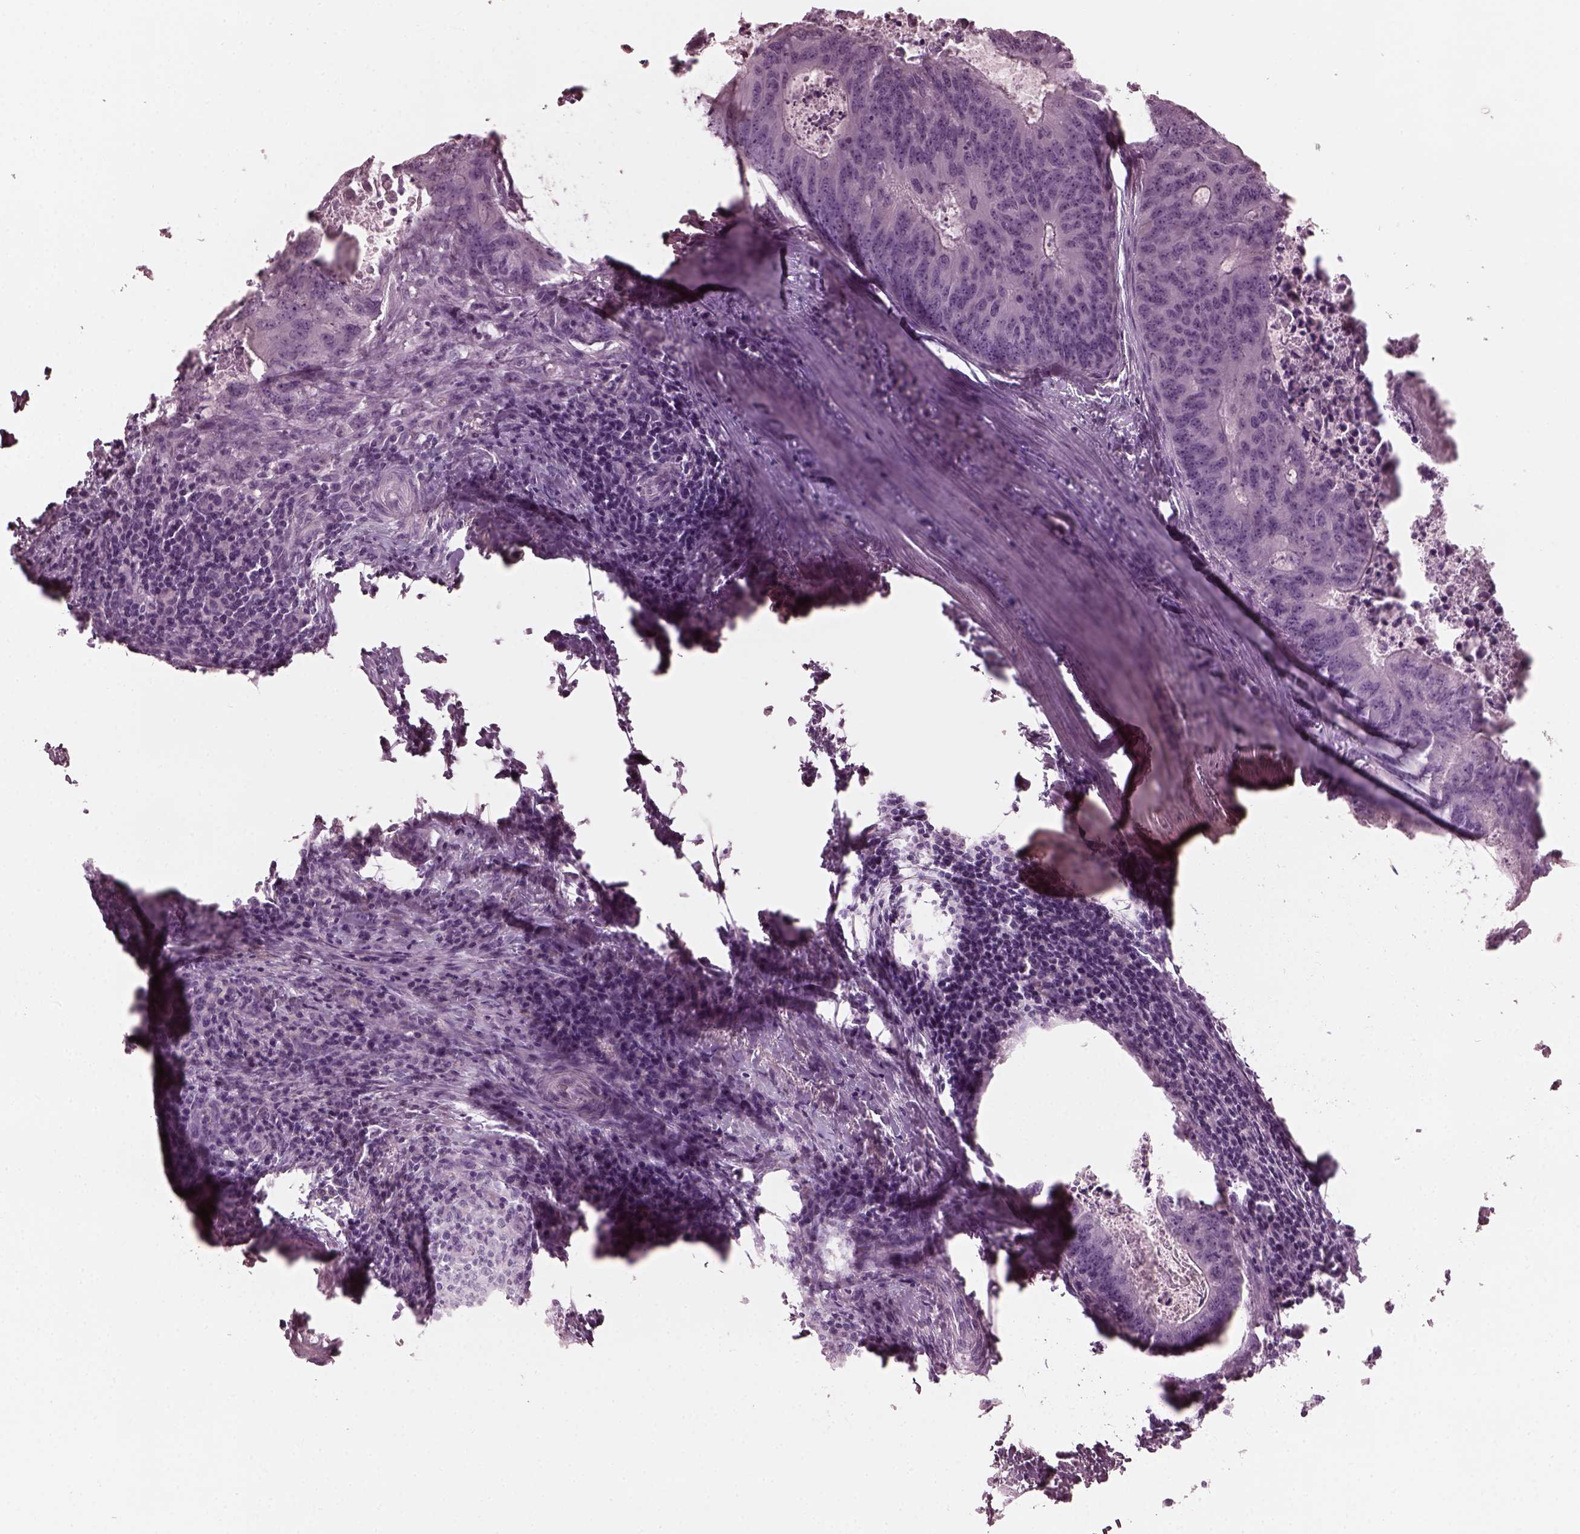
{"staining": {"intensity": "negative", "quantity": "none", "location": "none"}, "tissue": "colorectal cancer", "cell_type": "Tumor cells", "image_type": "cancer", "snomed": [{"axis": "morphology", "description": "Adenocarcinoma, NOS"}, {"axis": "topography", "description": "Colon"}], "caption": "This micrograph is of colorectal cancer (adenocarcinoma) stained with IHC to label a protein in brown with the nuclei are counter-stained blue. There is no staining in tumor cells. Brightfield microscopy of IHC stained with DAB (brown) and hematoxylin (blue), captured at high magnification.", "gene": "GRM6", "patient": {"sex": "male", "age": 67}}